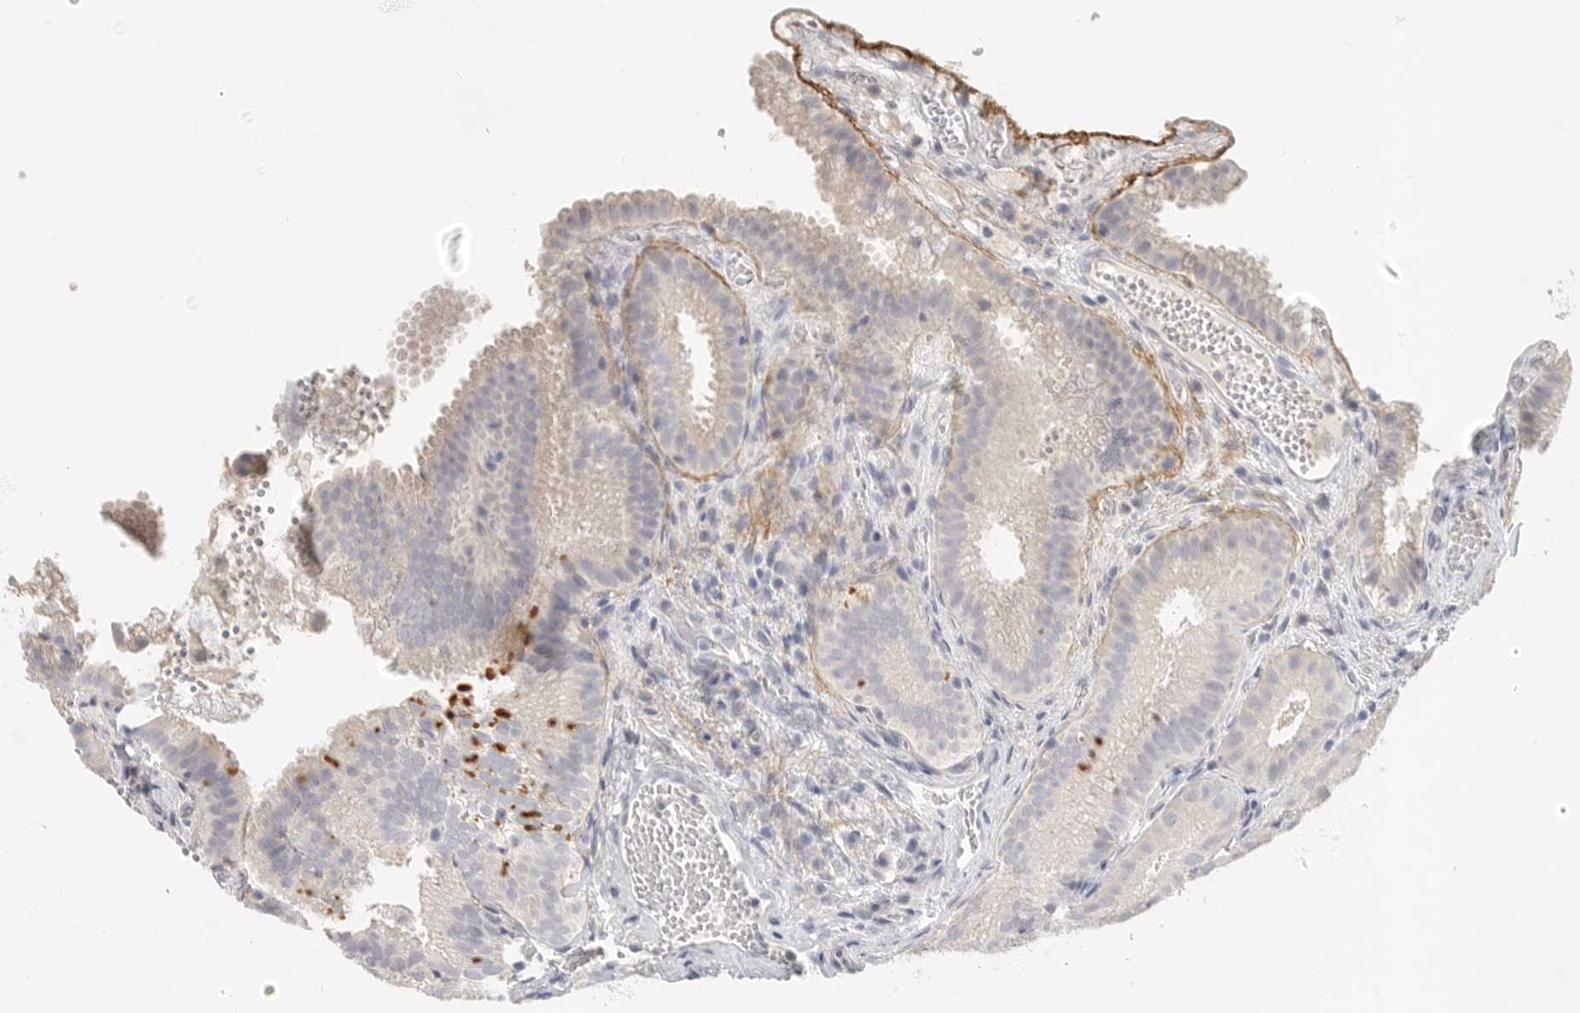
{"staining": {"intensity": "negative", "quantity": "none", "location": "none"}, "tissue": "gallbladder", "cell_type": "Glandular cells", "image_type": "normal", "snomed": [{"axis": "morphology", "description": "Normal tissue, NOS"}, {"axis": "topography", "description": "Gallbladder"}], "caption": "This is an immunohistochemistry photomicrograph of unremarkable human gallbladder. There is no staining in glandular cells.", "gene": "FBN2", "patient": {"sex": "female", "age": 30}}